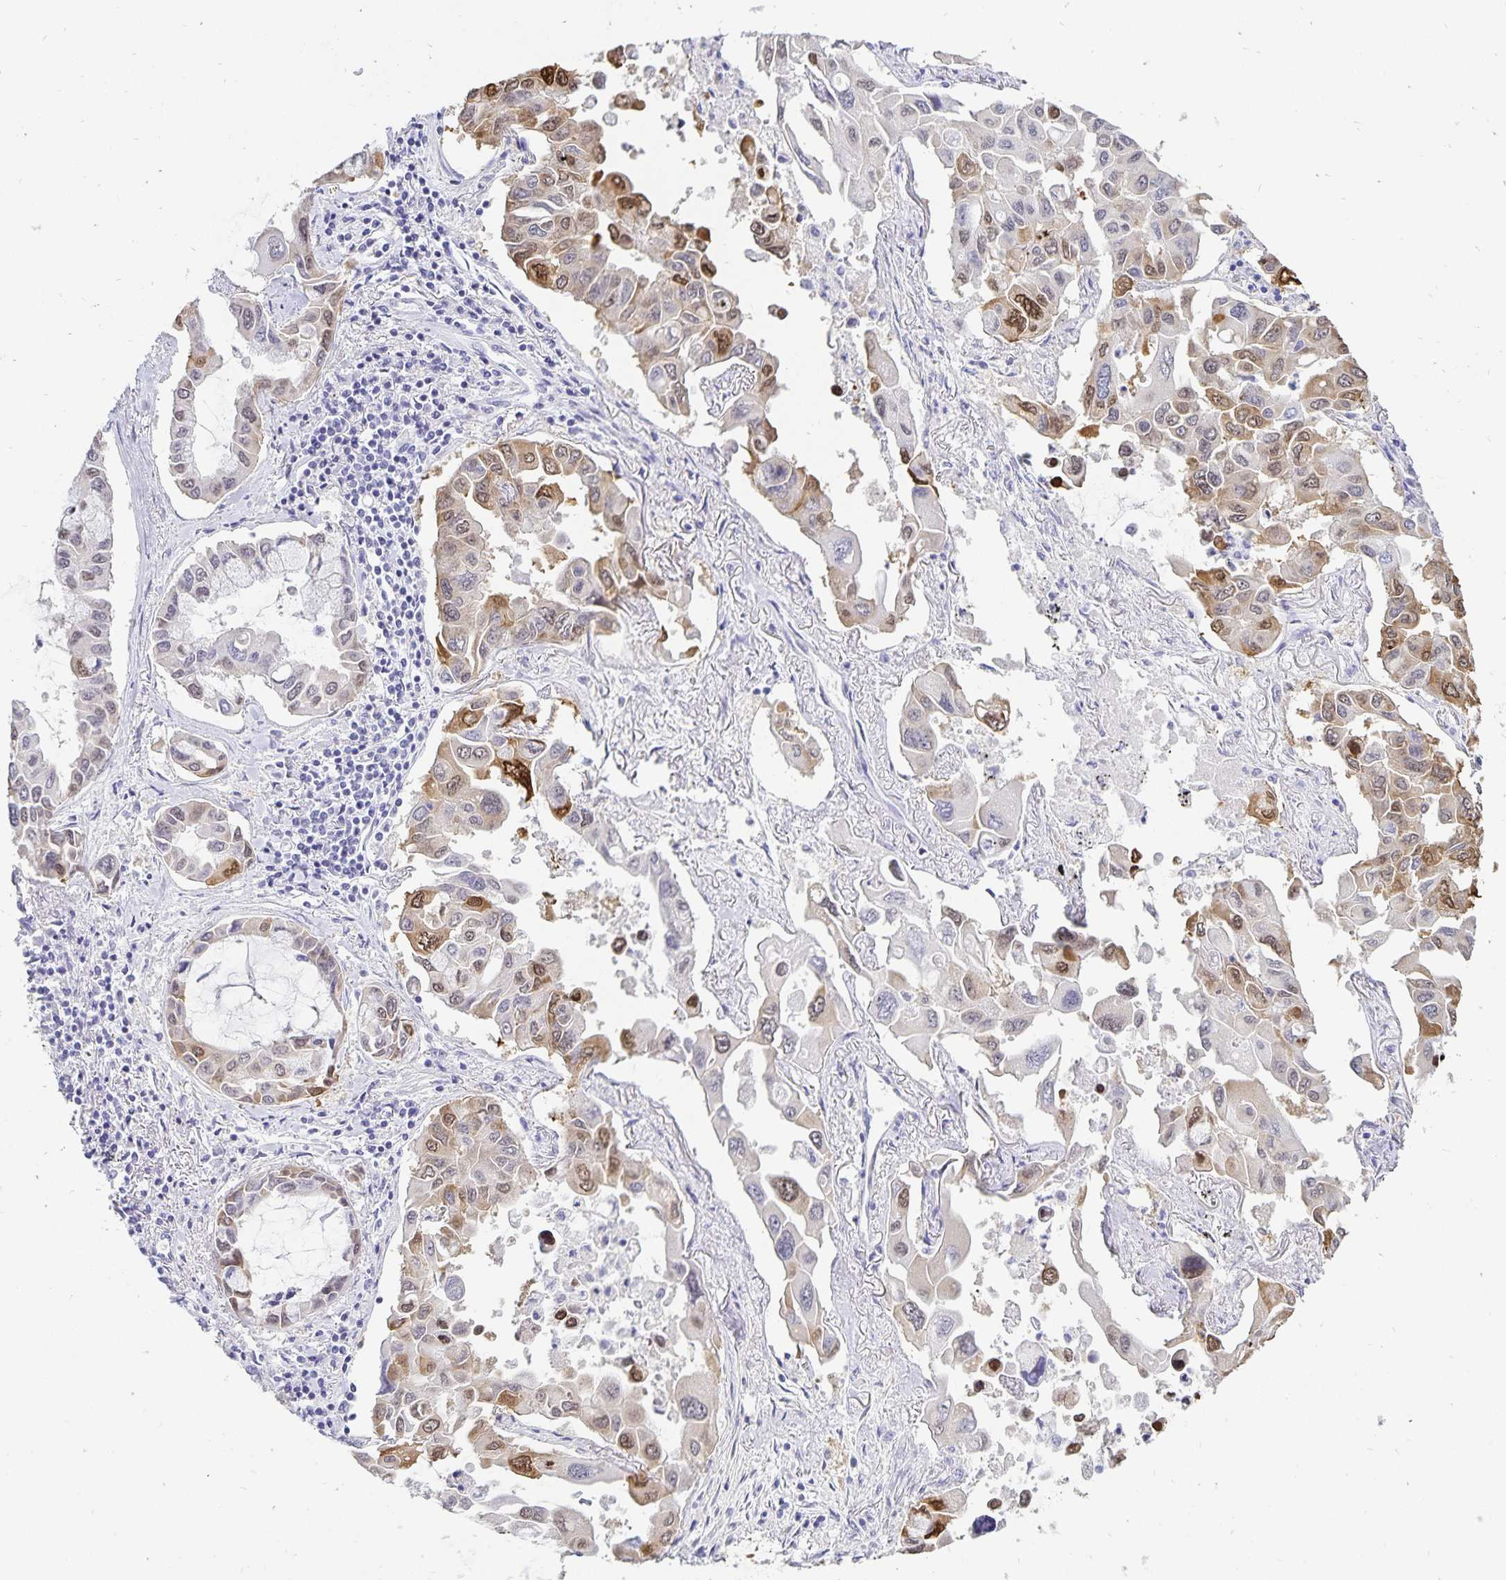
{"staining": {"intensity": "moderate", "quantity": "25%-75%", "location": "cytoplasmic/membranous,nuclear"}, "tissue": "lung cancer", "cell_type": "Tumor cells", "image_type": "cancer", "snomed": [{"axis": "morphology", "description": "Adenocarcinoma, NOS"}, {"axis": "topography", "description": "Lung"}], "caption": "About 25%-75% of tumor cells in lung cancer reveal moderate cytoplasmic/membranous and nuclear protein staining as visualized by brown immunohistochemical staining.", "gene": "HMGB3", "patient": {"sex": "male", "age": 64}}